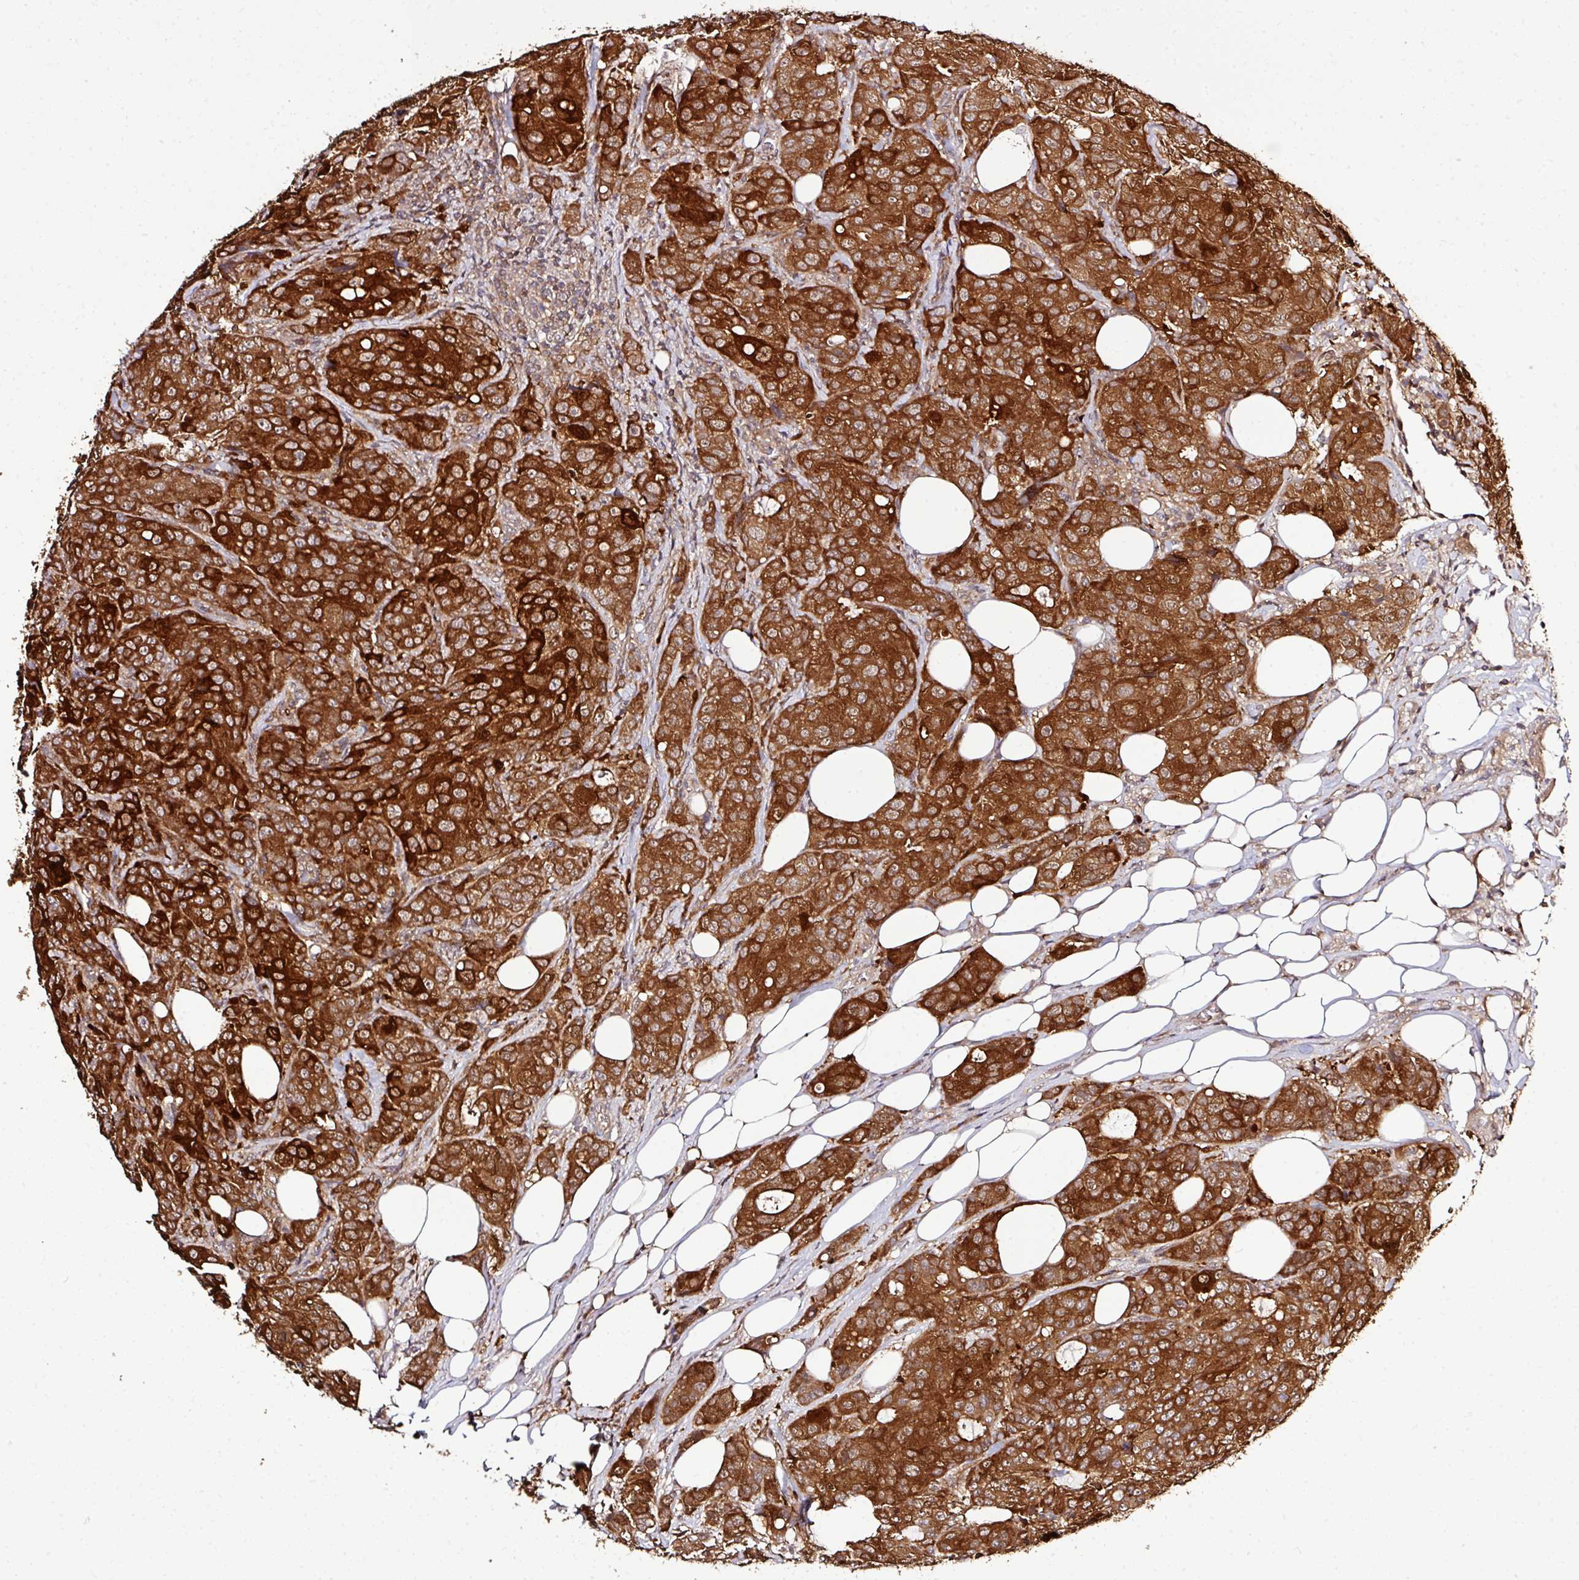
{"staining": {"intensity": "strong", "quantity": ">75%", "location": "cytoplasmic/membranous"}, "tissue": "breast cancer", "cell_type": "Tumor cells", "image_type": "cancer", "snomed": [{"axis": "morphology", "description": "Duct carcinoma"}, {"axis": "topography", "description": "Breast"}], "caption": "Infiltrating ductal carcinoma (breast) was stained to show a protein in brown. There is high levels of strong cytoplasmic/membranous expression in approximately >75% of tumor cells.", "gene": "TMEM107", "patient": {"sex": "female", "age": 43}}